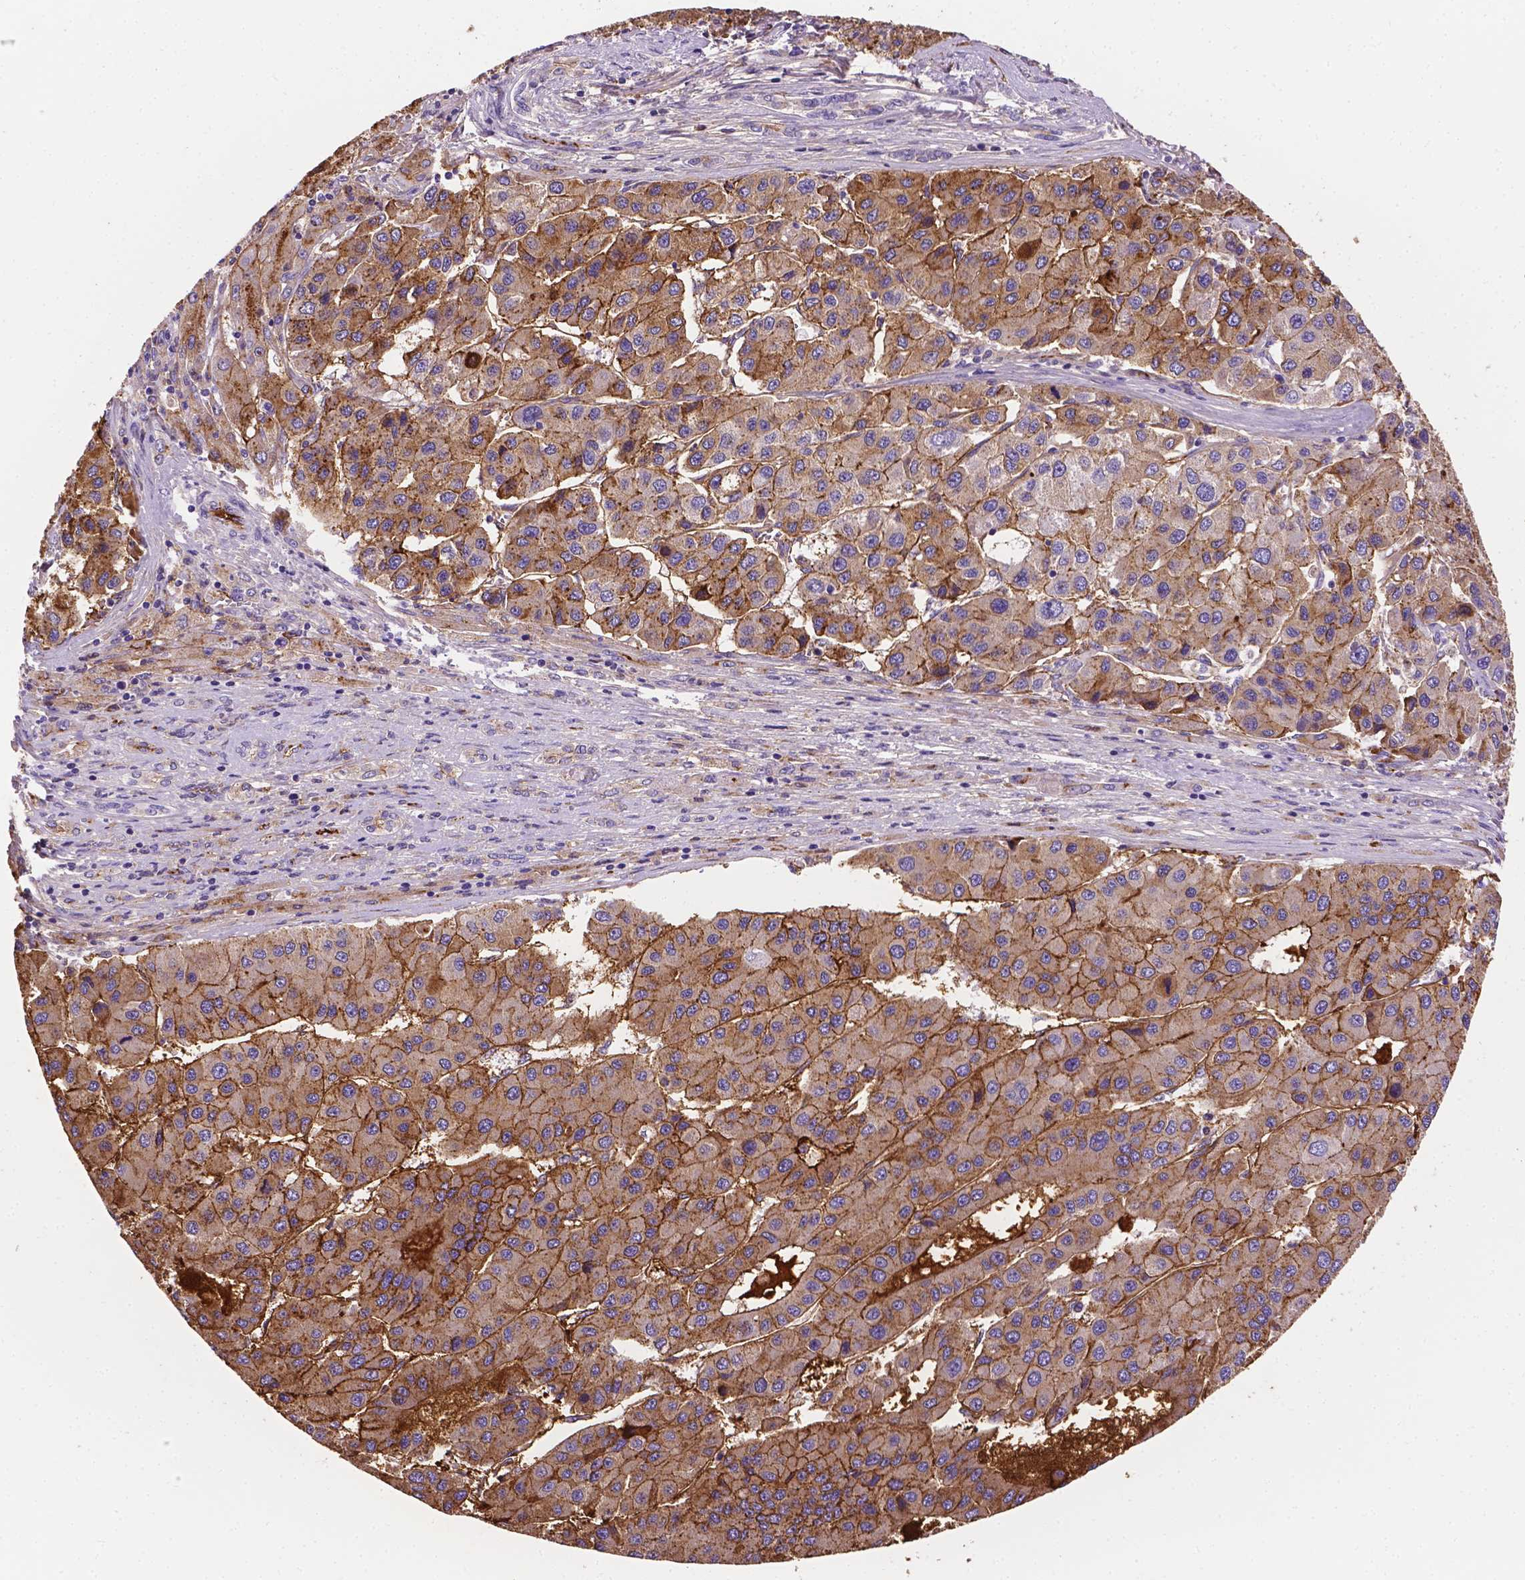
{"staining": {"intensity": "moderate", "quantity": "25%-75%", "location": "cytoplasmic/membranous"}, "tissue": "liver cancer", "cell_type": "Tumor cells", "image_type": "cancer", "snomed": [{"axis": "morphology", "description": "Carcinoma, Hepatocellular, NOS"}, {"axis": "topography", "description": "Liver"}], "caption": "Brown immunohistochemical staining in hepatocellular carcinoma (liver) shows moderate cytoplasmic/membranous positivity in approximately 25%-75% of tumor cells.", "gene": "APOE", "patient": {"sex": "male", "age": 73}}